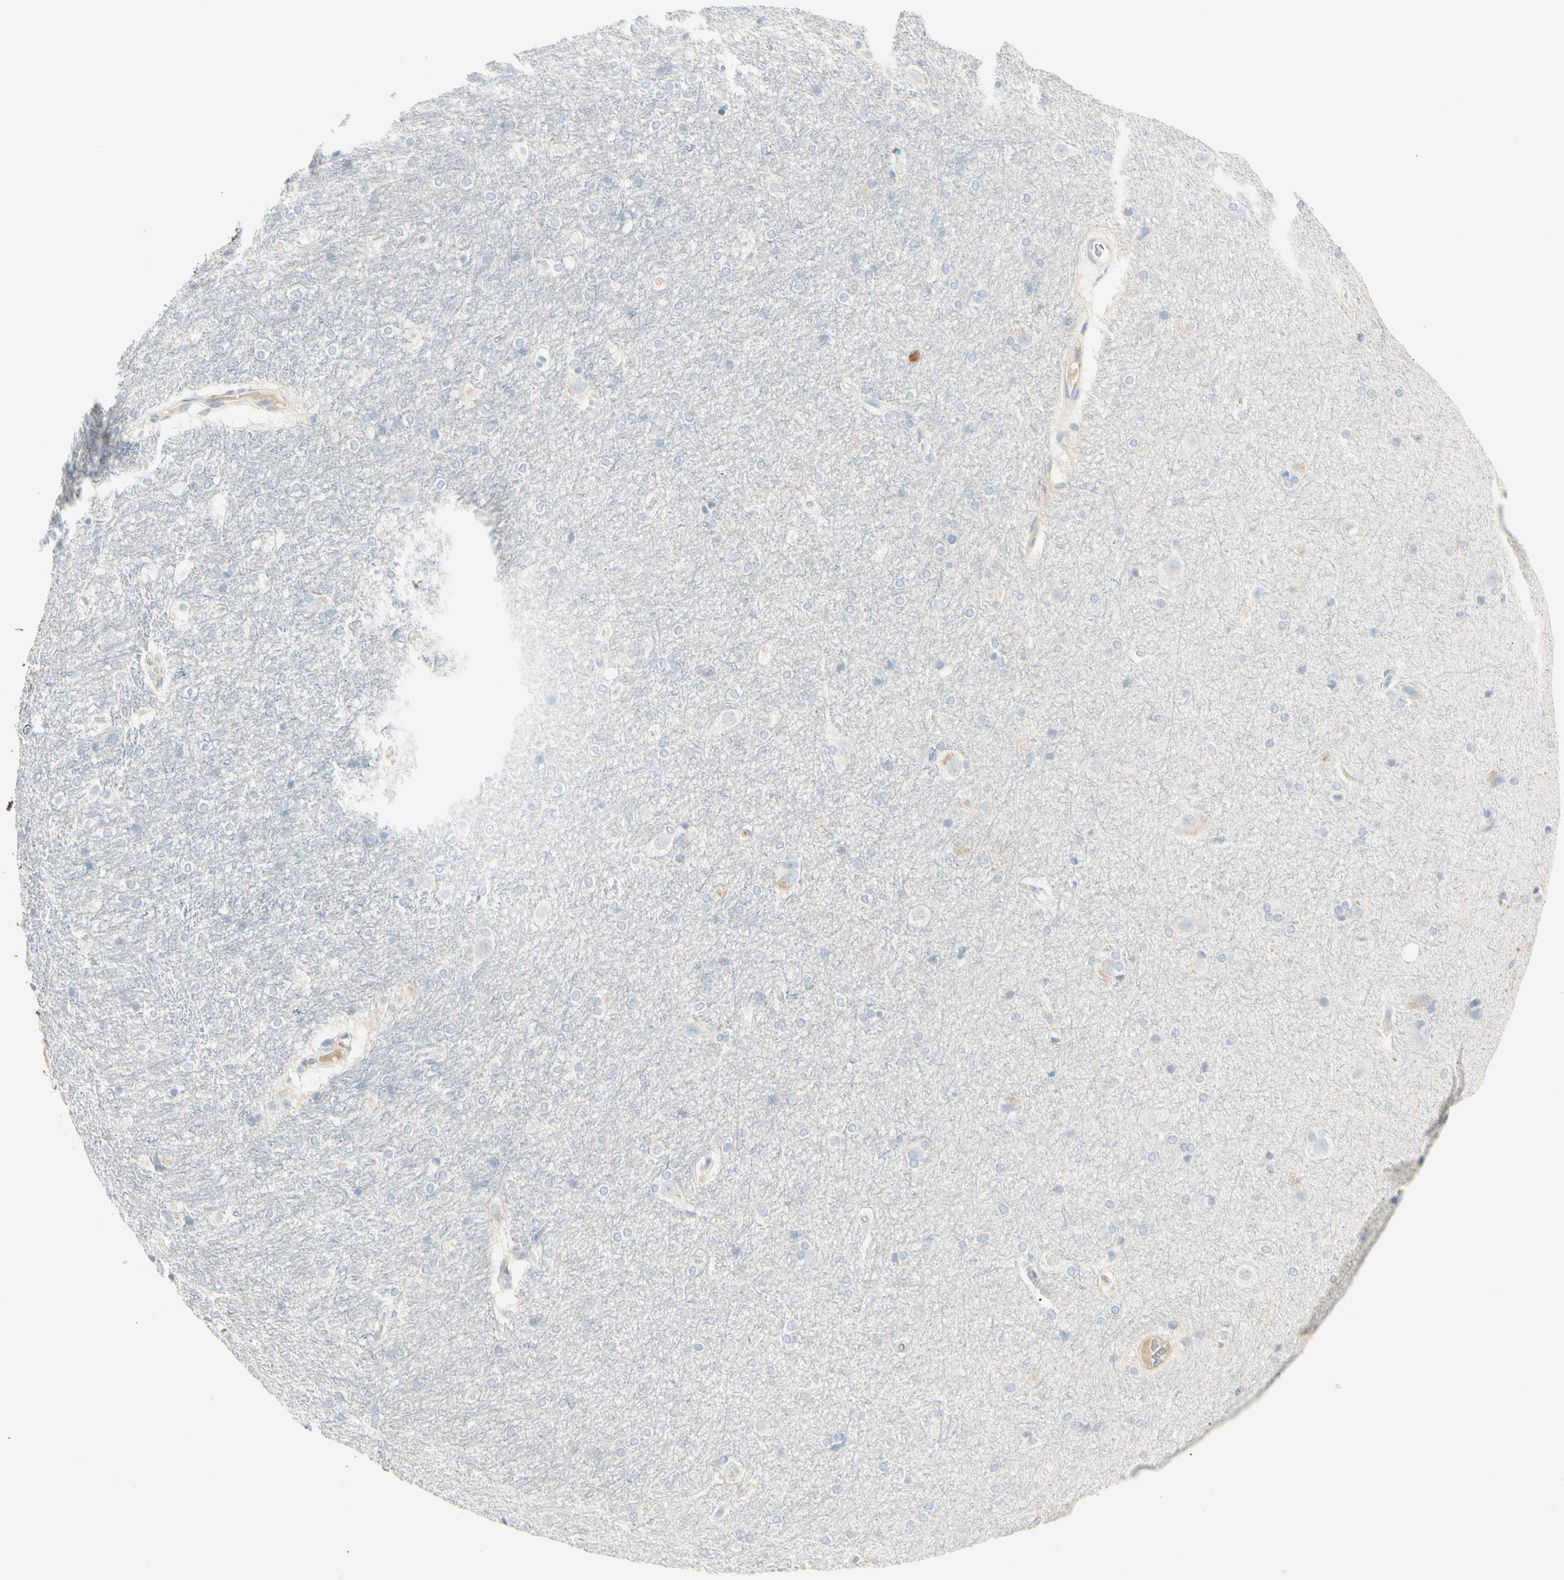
{"staining": {"intensity": "moderate", "quantity": "<25%", "location": "cytoplasmic/membranous"}, "tissue": "hippocampus", "cell_type": "Glial cells", "image_type": "normal", "snomed": [{"axis": "morphology", "description": "Normal tissue, NOS"}, {"axis": "topography", "description": "Hippocampus"}], "caption": "Glial cells show low levels of moderate cytoplasmic/membranous positivity in approximately <25% of cells in benign human hippocampus. The staining was performed using DAB, with brown indicating positive protein expression. Nuclei are stained blue with hematoxylin.", "gene": "ALDH18A1", "patient": {"sex": "female", "age": 19}}